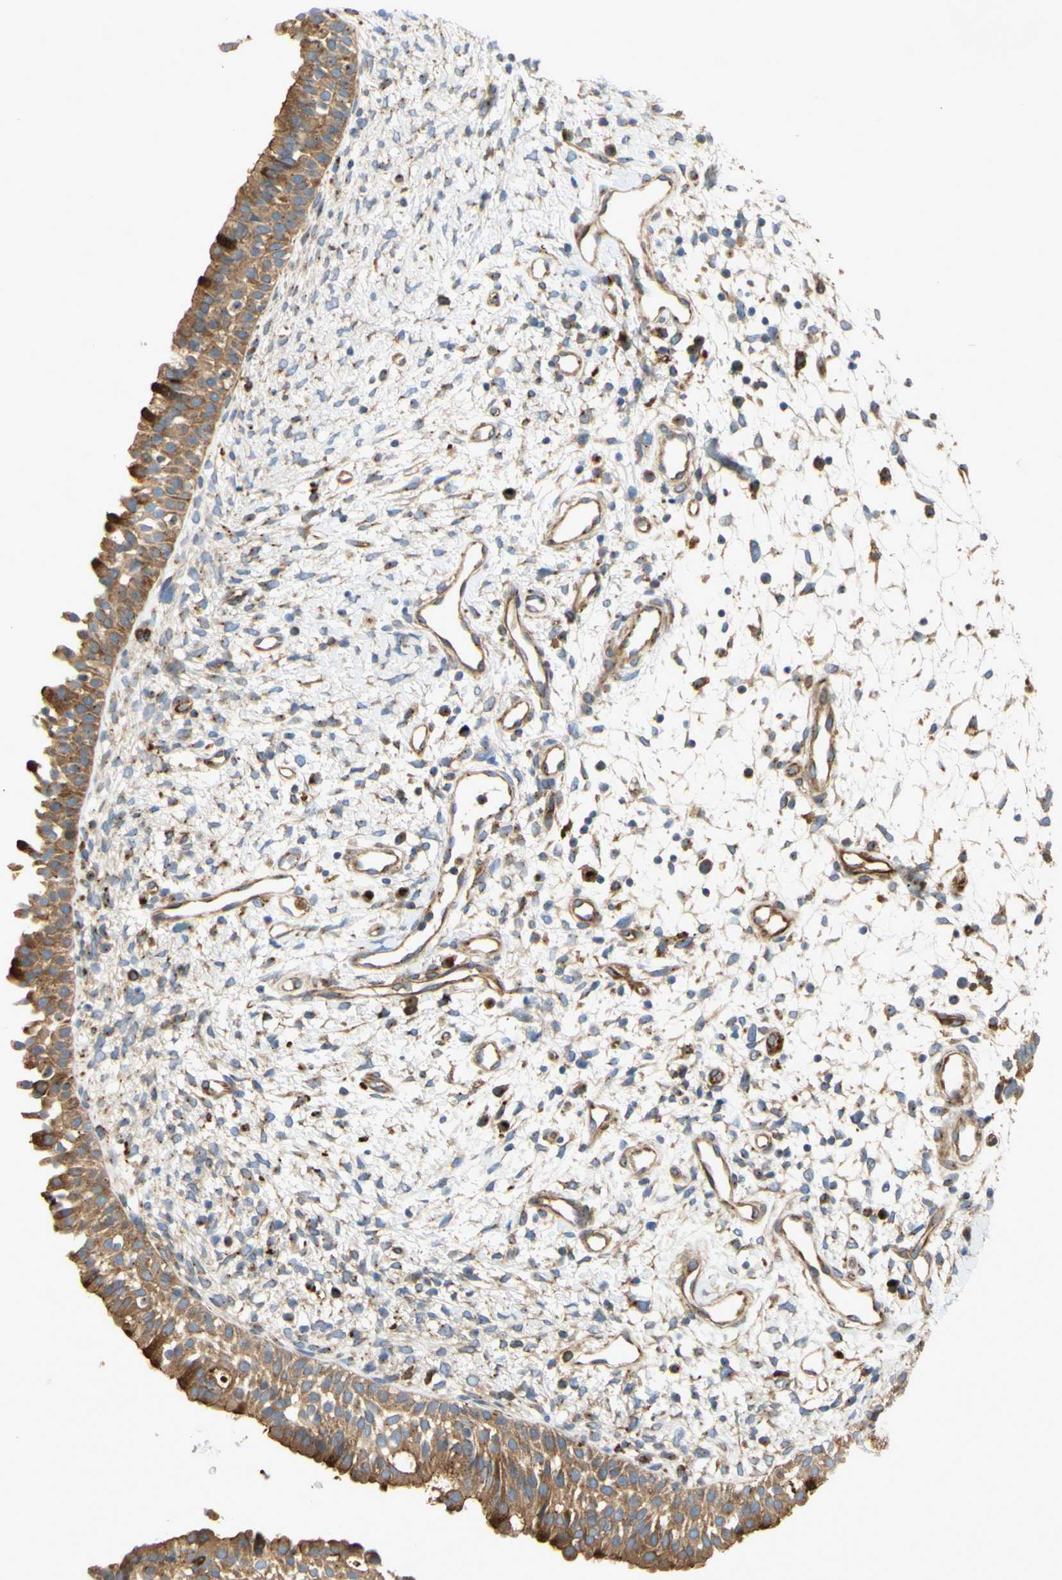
{"staining": {"intensity": "strong", "quantity": ">75%", "location": "cytoplasmic/membranous"}, "tissue": "nasopharynx", "cell_type": "Respiratory epithelial cells", "image_type": "normal", "snomed": [{"axis": "morphology", "description": "Normal tissue, NOS"}, {"axis": "topography", "description": "Nasopharynx"}], "caption": "Benign nasopharynx was stained to show a protein in brown. There is high levels of strong cytoplasmic/membranous positivity in approximately >75% of respiratory epithelial cells. (Stains: DAB (3,3'-diaminobenzidine) in brown, nuclei in blue, Microscopy: brightfield microscopy at high magnification).", "gene": "TUBG2", "patient": {"sex": "male", "age": 22}}